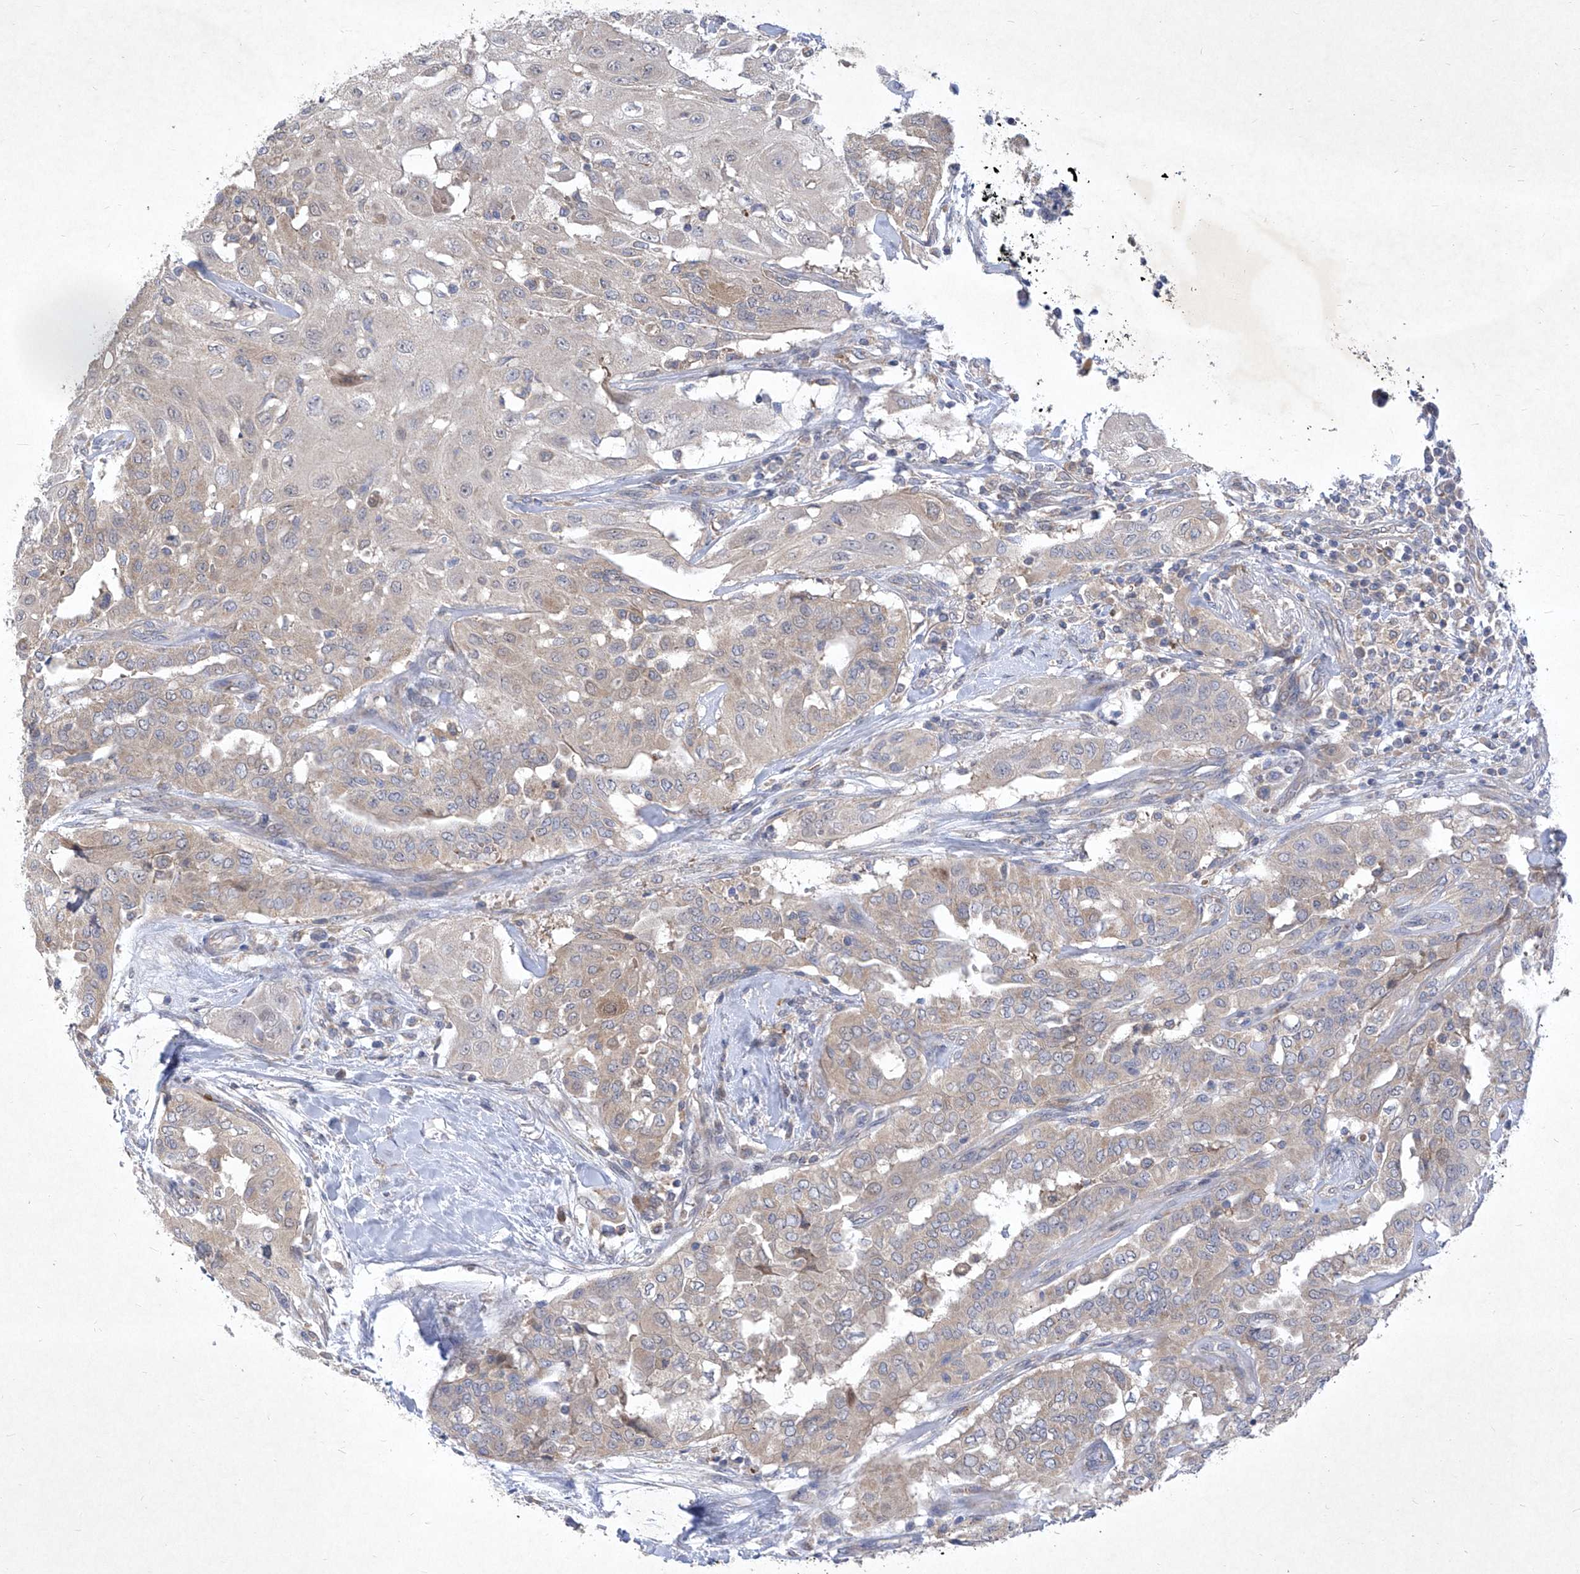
{"staining": {"intensity": "negative", "quantity": "none", "location": "none"}, "tissue": "thyroid cancer", "cell_type": "Tumor cells", "image_type": "cancer", "snomed": [{"axis": "morphology", "description": "Papillary adenocarcinoma, NOS"}, {"axis": "topography", "description": "Thyroid gland"}], "caption": "Immunohistochemical staining of human papillary adenocarcinoma (thyroid) exhibits no significant expression in tumor cells.", "gene": "COQ3", "patient": {"sex": "female", "age": 59}}